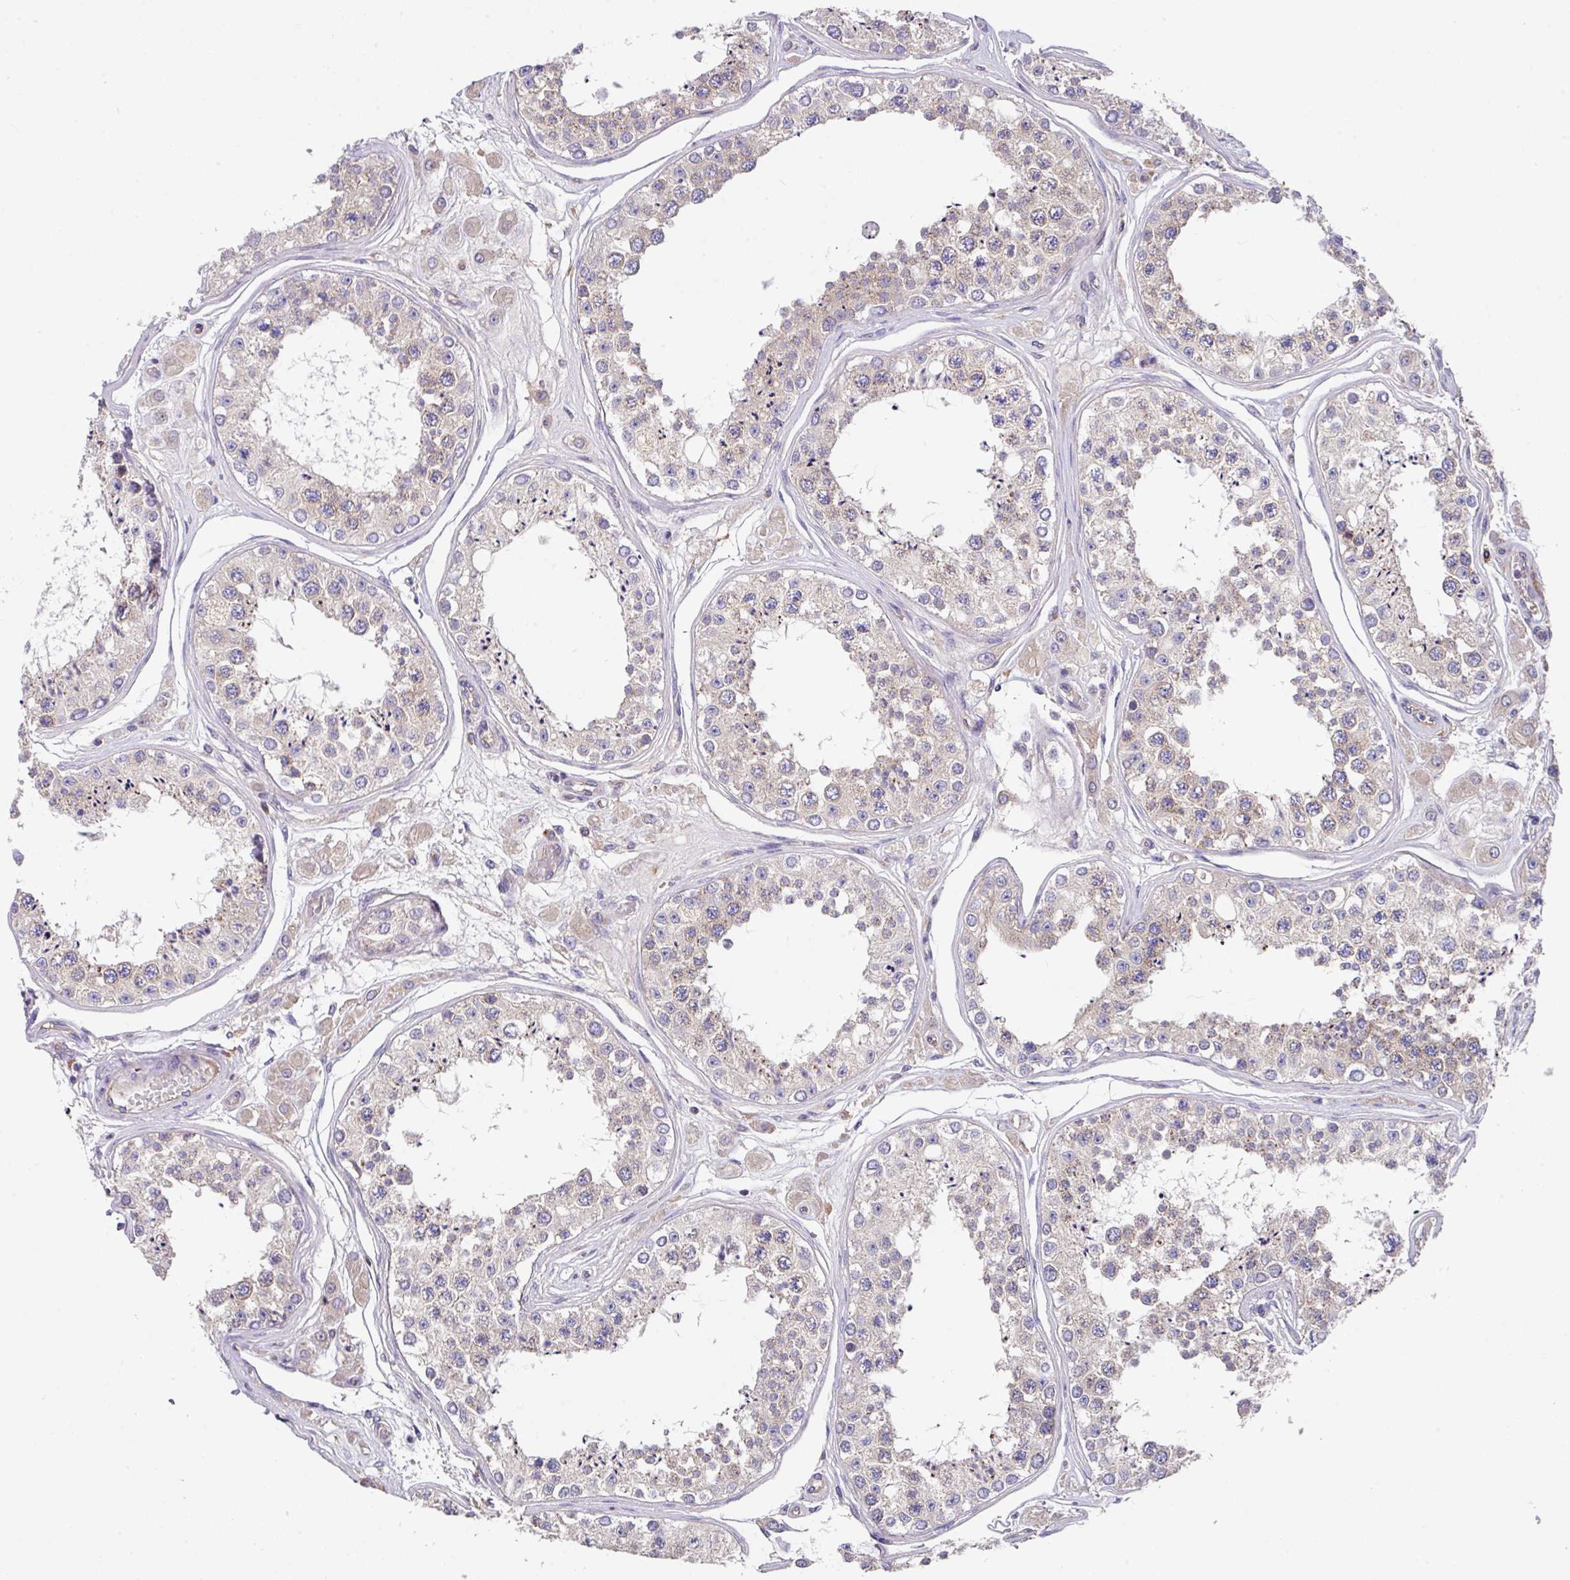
{"staining": {"intensity": "weak", "quantity": "<25%", "location": "cytoplasmic/membranous"}, "tissue": "testis", "cell_type": "Cells in seminiferous ducts", "image_type": "normal", "snomed": [{"axis": "morphology", "description": "Normal tissue, NOS"}, {"axis": "topography", "description": "Testis"}], "caption": "Immunohistochemical staining of benign human testis reveals no significant positivity in cells in seminiferous ducts. (IHC, brightfield microscopy, high magnification).", "gene": "EIF4B", "patient": {"sex": "male", "age": 25}}